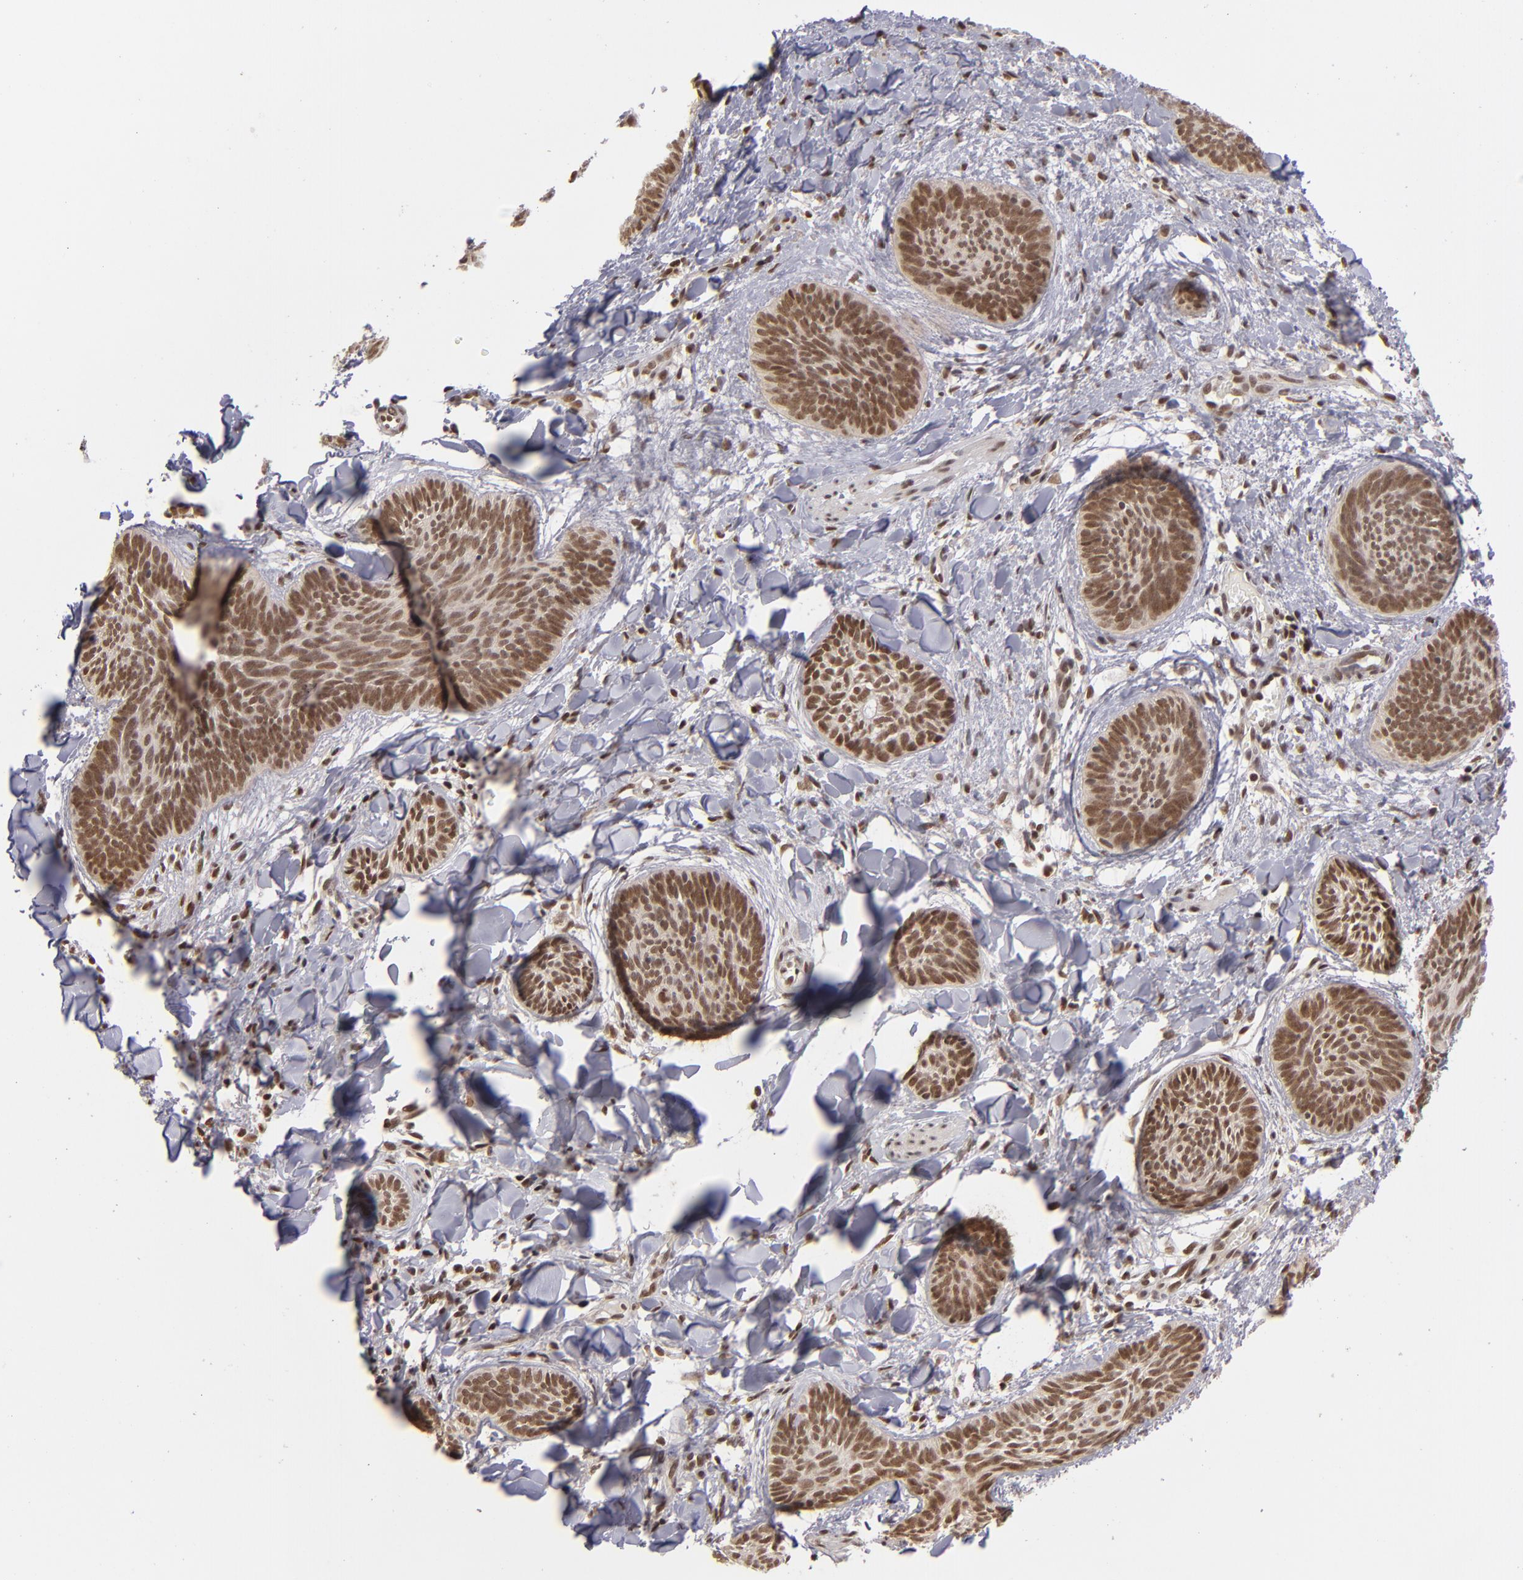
{"staining": {"intensity": "moderate", "quantity": ">75%", "location": "nuclear"}, "tissue": "skin cancer", "cell_type": "Tumor cells", "image_type": "cancer", "snomed": [{"axis": "morphology", "description": "Basal cell carcinoma"}, {"axis": "topography", "description": "Skin"}], "caption": "Skin cancer (basal cell carcinoma) tissue demonstrates moderate nuclear positivity in about >75% of tumor cells, visualized by immunohistochemistry.", "gene": "MLLT3", "patient": {"sex": "female", "age": 81}}